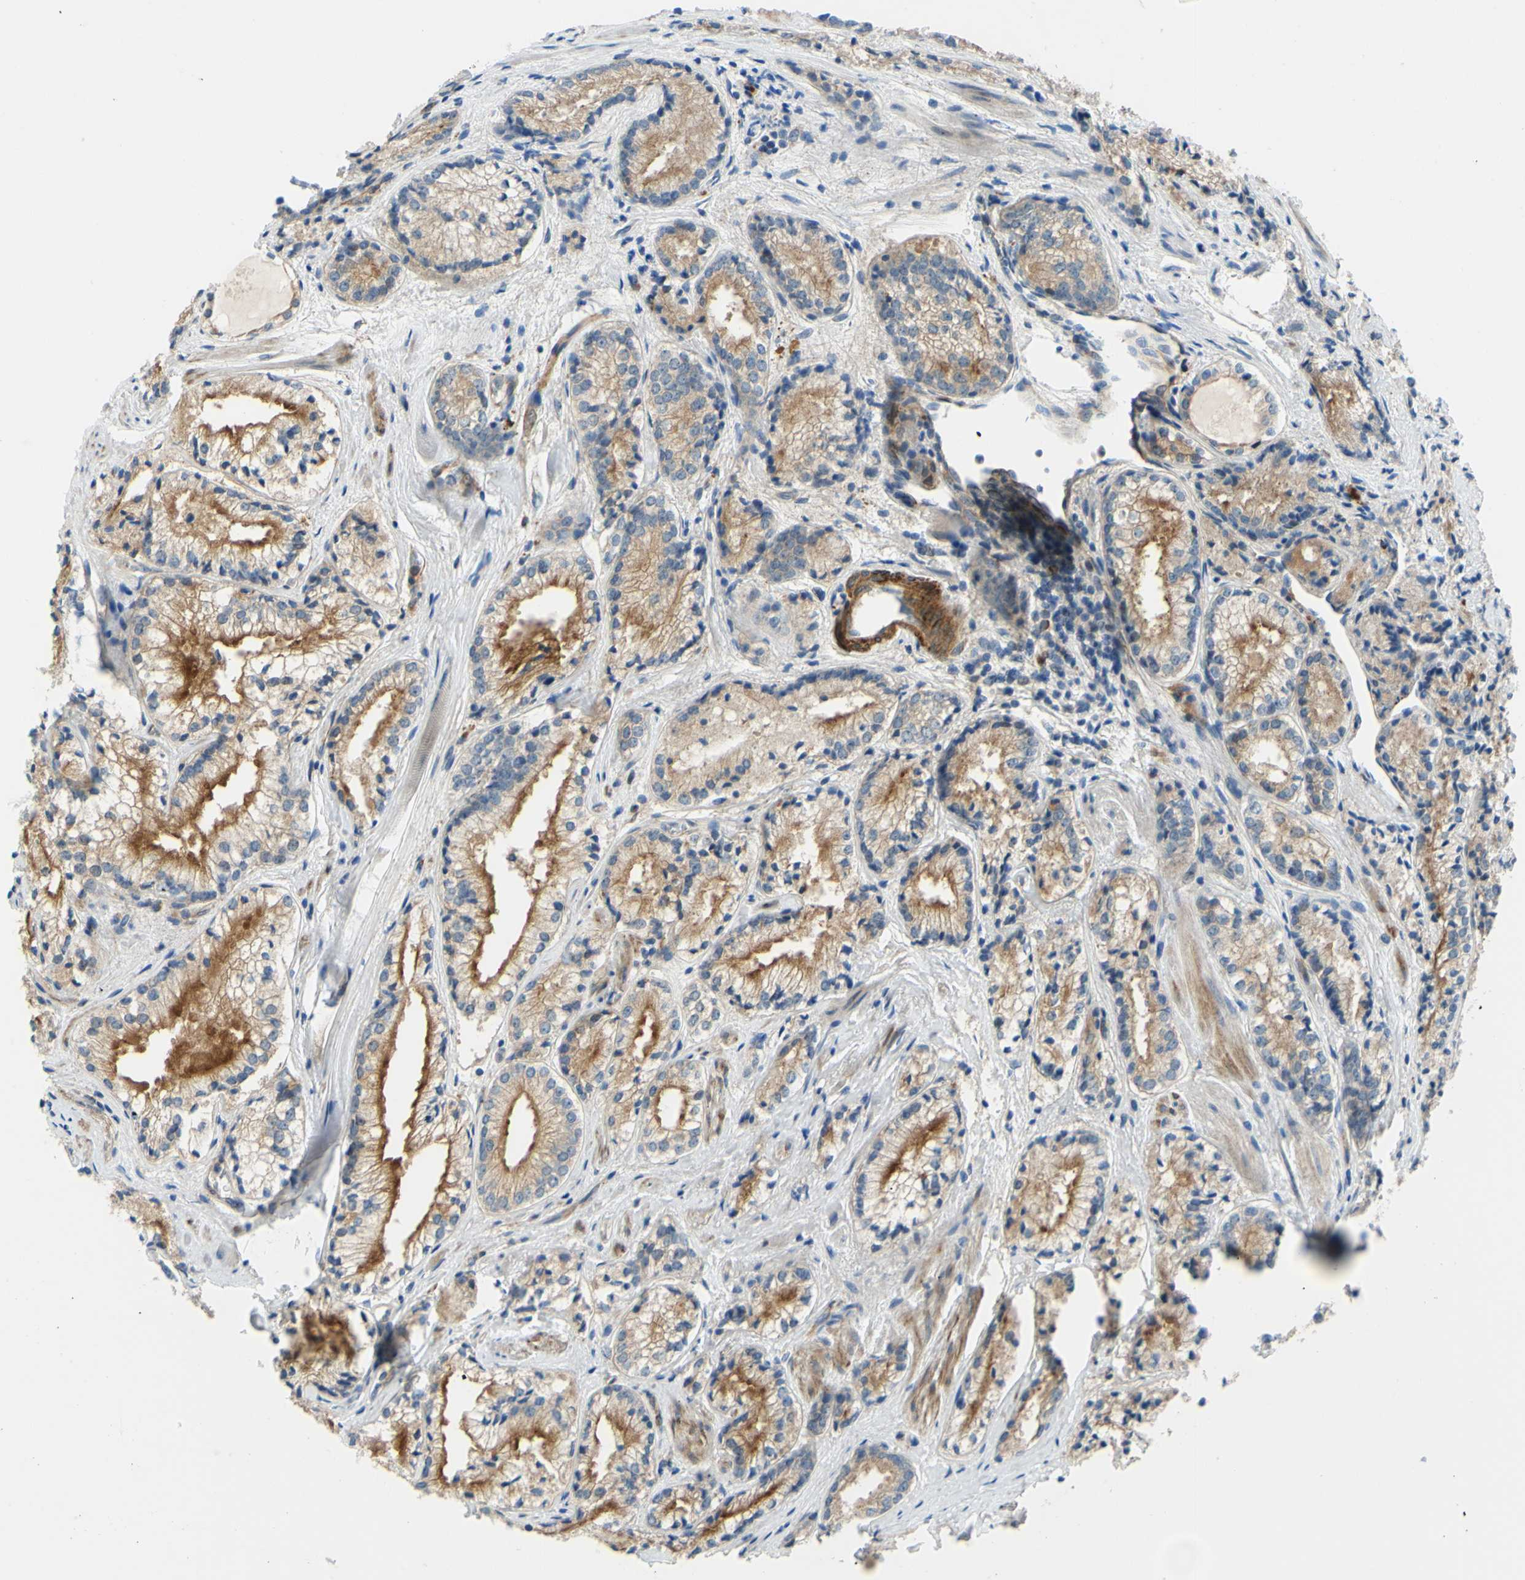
{"staining": {"intensity": "weak", "quantity": ">75%", "location": "cytoplasmic/membranous"}, "tissue": "prostate cancer", "cell_type": "Tumor cells", "image_type": "cancer", "snomed": [{"axis": "morphology", "description": "Adenocarcinoma, Low grade"}, {"axis": "topography", "description": "Prostate"}], "caption": "Adenocarcinoma (low-grade) (prostate) stained for a protein displays weak cytoplasmic/membranous positivity in tumor cells. (Brightfield microscopy of DAB IHC at high magnification).", "gene": "ARHGAP1", "patient": {"sex": "male", "age": 60}}